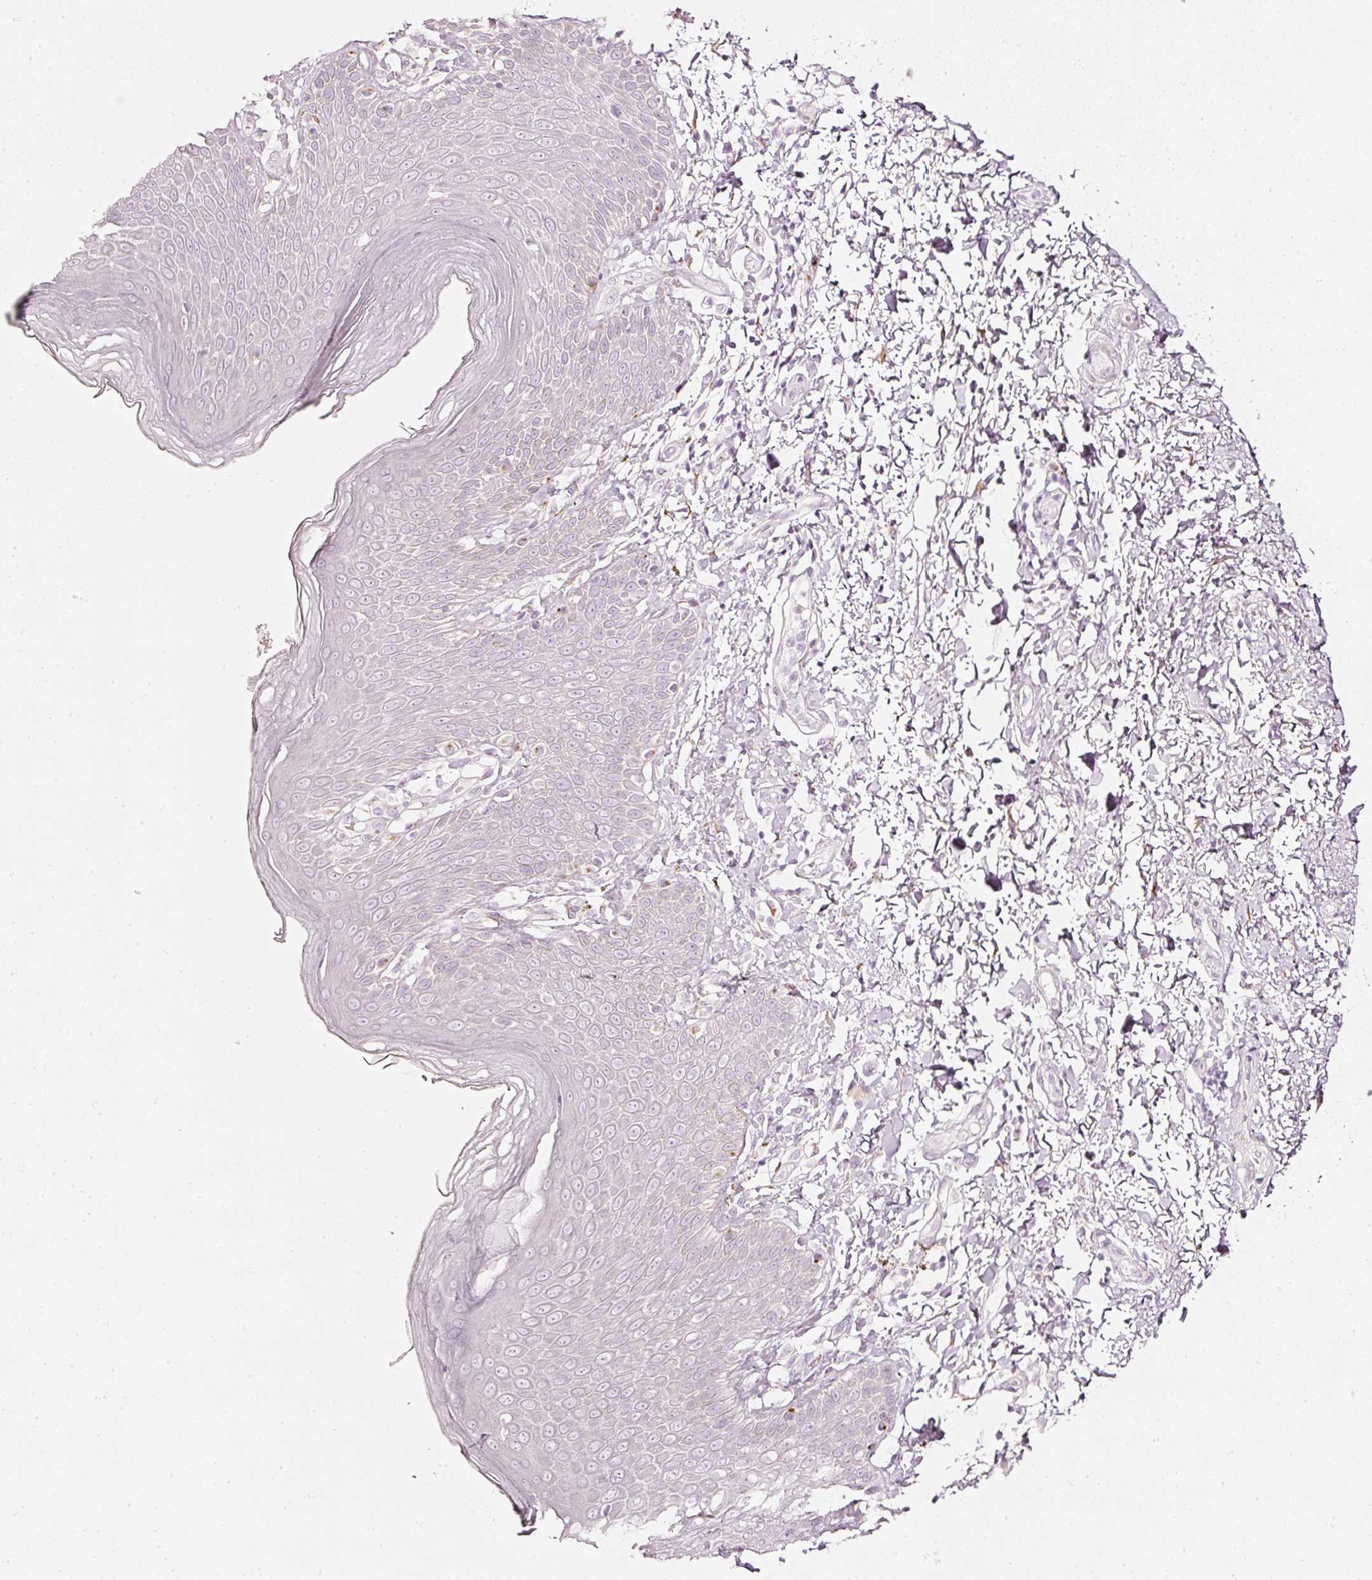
{"staining": {"intensity": "negative", "quantity": "none", "location": "none"}, "tissue": "skin", "cell_type": "Epidermal cells", "image_type": "normal", "snomed": [{"axis": "morphology", "description": "Normal tissue, NOS"}, {"axis": "topography", "description": "Peripheral nerve tissue"}], "caption": "The immunohistochemistry (IHC) micrograph has no significant expression in epidermal cells of skin. Nuclei are stained in blue.", "gene": "SDF4", "patient": {"sex": "male", "age": 51}}